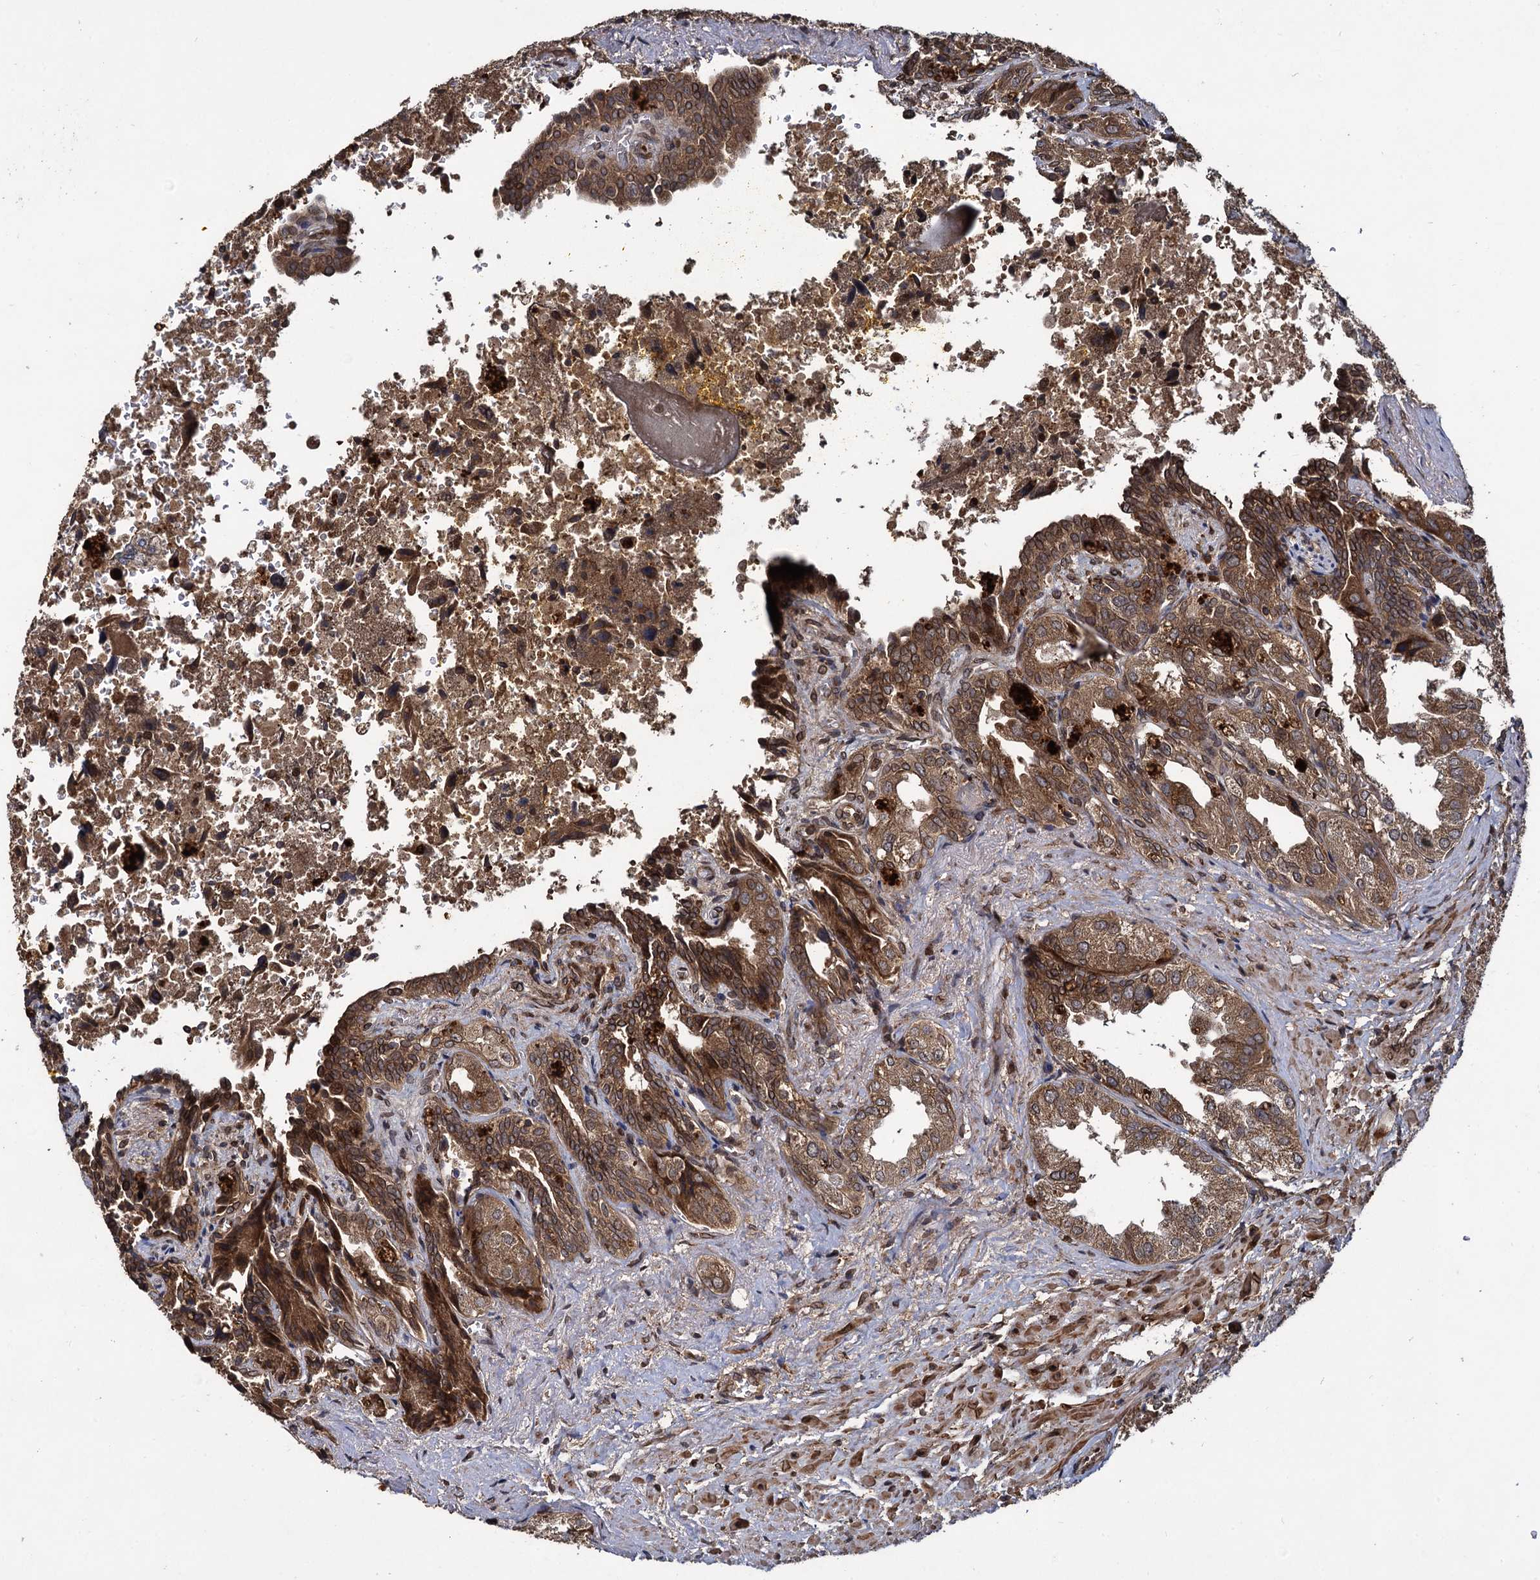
{"staining": {"intensity": "strong", "quantity": ">75%", "location": "cytoplasmic/membranous"}, "tissue": "seminal vesicle", "cell_type": "Glandular cells", "image_type": "normal", "snomed": [{"axis": "morphology", "description": "Normal tissue, NOS"}, {"axis": "topography", "description": "Seminal veicle"}], "caption": "Protein staining displays strong cytoplasmic/membranous expression in approximately >75% of glandular cells in normal seminal vesicle.", "gene": "DCP1B", "patient": {"sex": "male", "age": 63}}